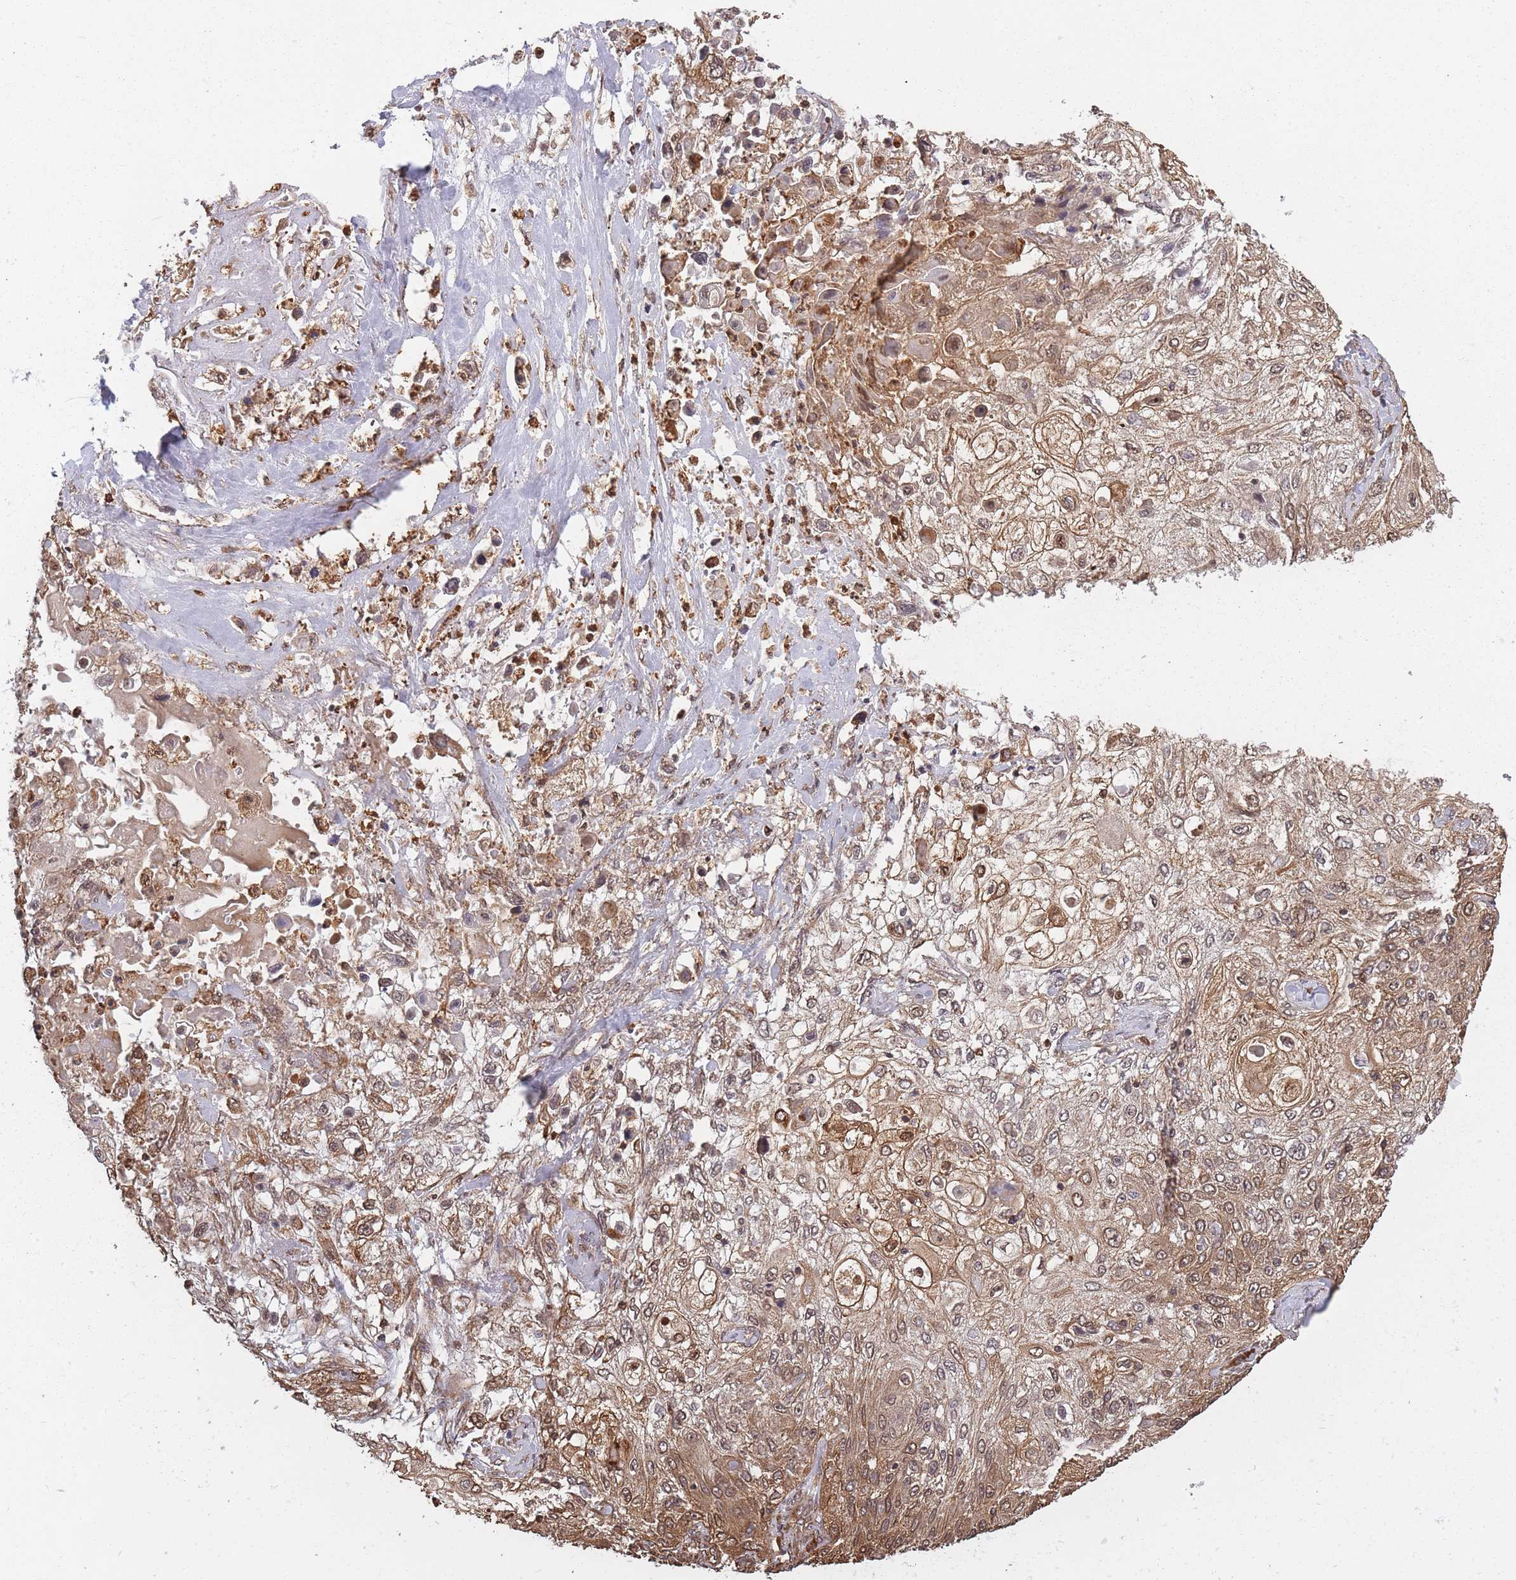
{"staining": {"intensity": "moderate", "quantity": ">75%", "location": "cytoplasmic/membranous,nuclear"}, "tissue": "lung cancer", "cell_type": "Tumor cells", "image_type": "cancer", "snomed": [{"axis": "morphology", "description": "Squamous cell carcinoma, NOS"}, {"axis": "topography", "description": "Lung"}], "caption": "A brown stain highlights moderate cytoplasmic/membranous and nuclear staining of a protein in lung cancer (squamous cell carcinoma) tumor cells.", "gene": "ARL13B", "patient": {"sex": "female", "age": 69}}